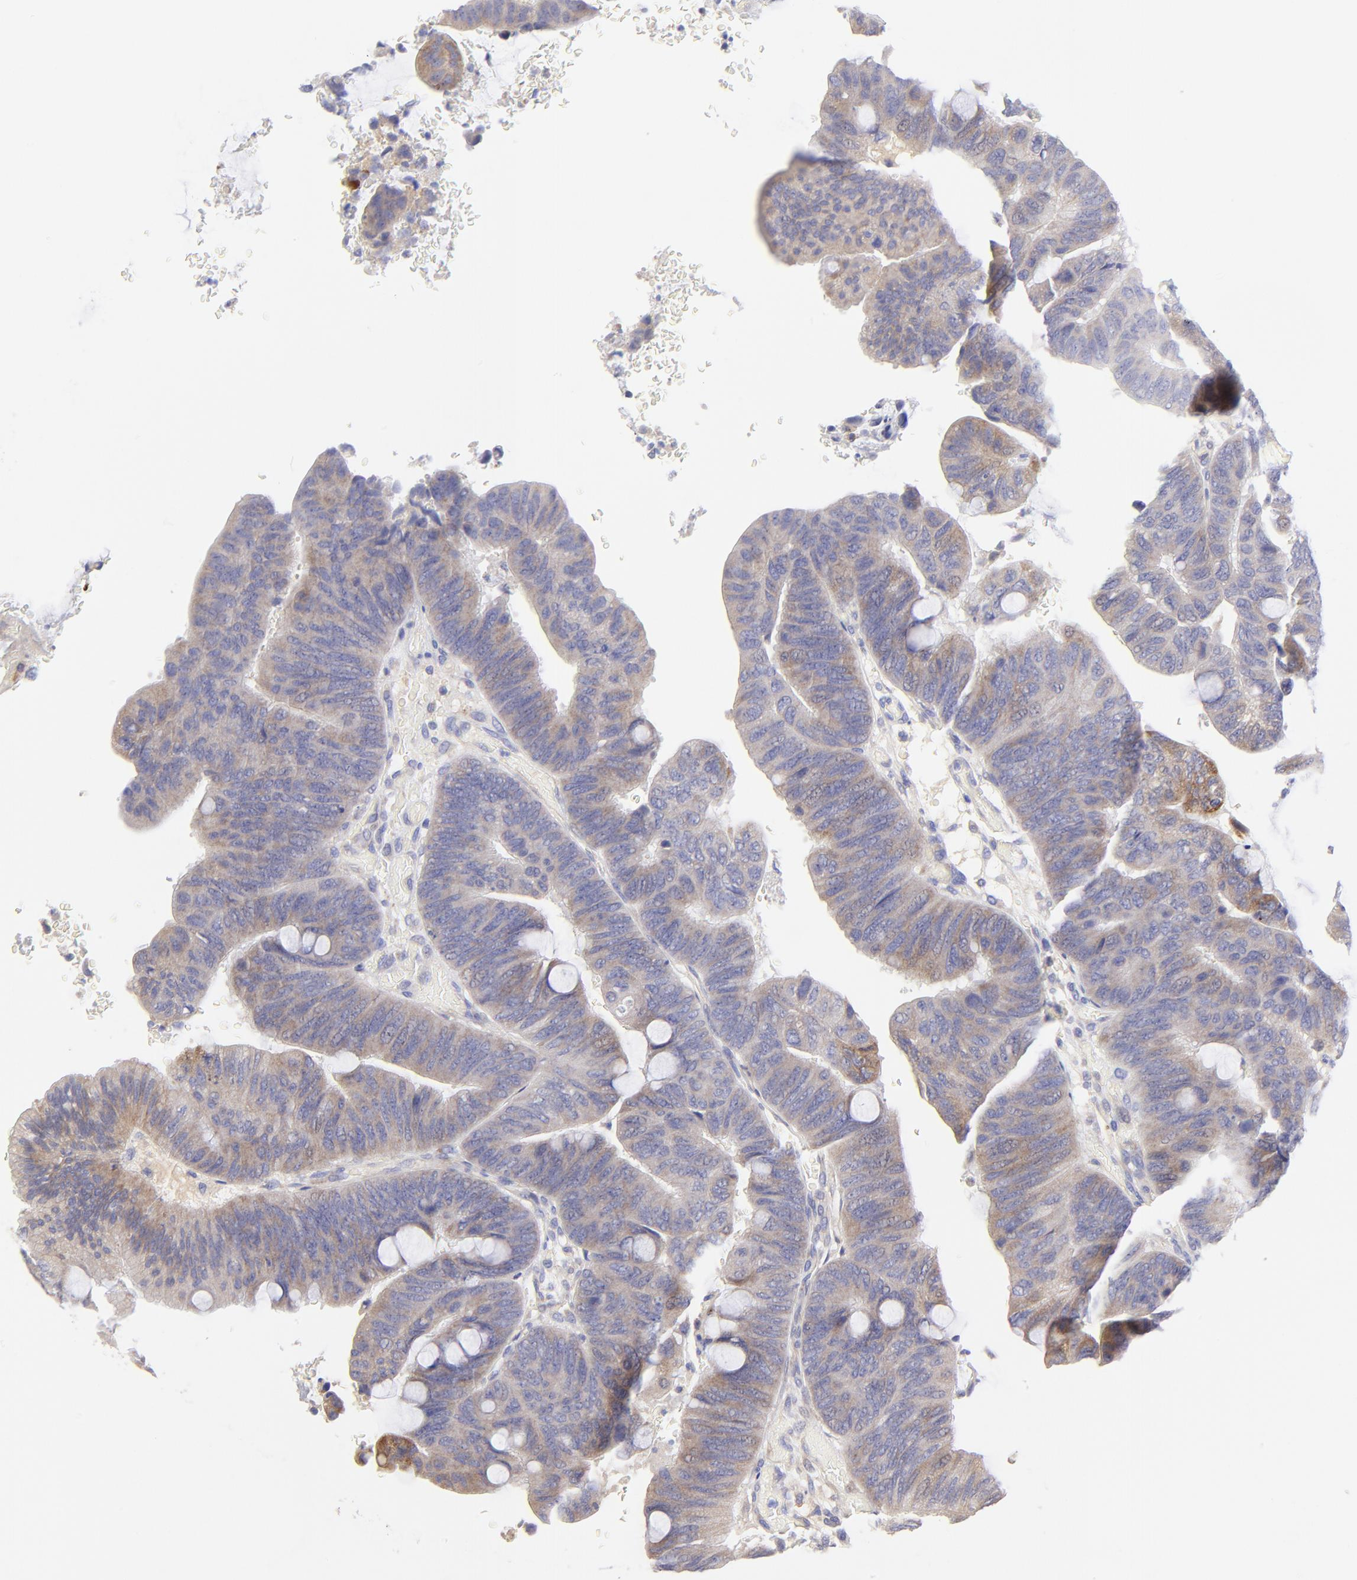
{"staining": {"intensity": "weak", "quantity": ">75%", "location": "cytoplasmic/membranous"}, "tissue": "colorectal cancer", "cell_type": "Tumor cells", "image_type": "cancer", "snomed": [{"axis": "morphology", "description": "Normal tissue, NOS"}, {"axis": "morphology", "description": "Adenocarcinoma, NOS"}, {"axis": "topography", "description": "Rectum"}], "caption": "IHC of human colorectal adenocarcinoma displays low levels of weak cytoplasmic/membranous staining in approximately >75% of tumor cells. (DAB IHC, brown staining for protein, blue staining for nuclei).", "gene": "LHFPL1", "patient": {"sex": "male", "age": 92}}